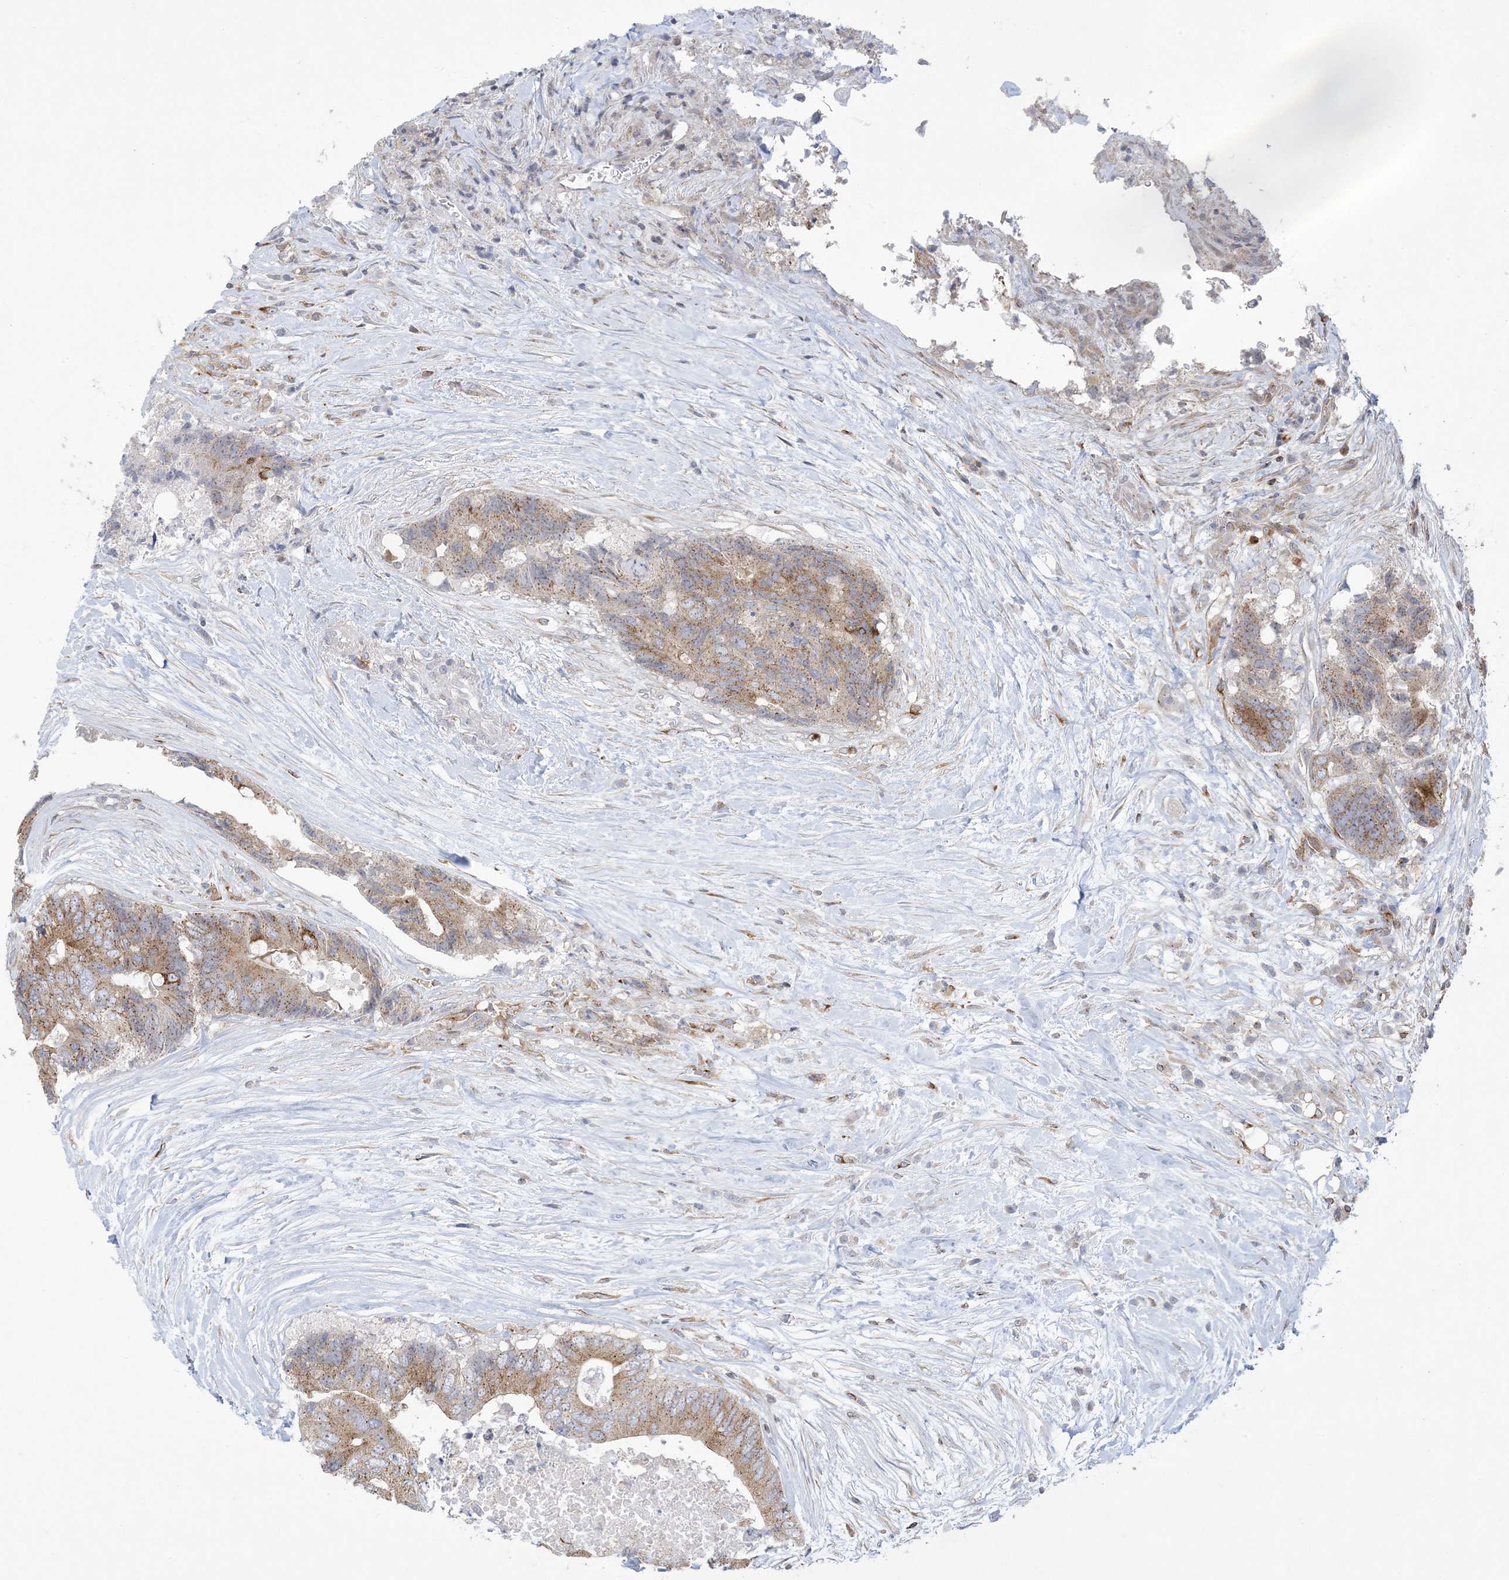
{"staining": {"intensity": "moderate", "quantity": "25%-75%", "location": "cytoplasmic/membranous"}, "tissue": "colorectal cancer", "cell_type": "Tumor cells", "image_type": "cancer", "snomed": [{"axis": "morphology", "description": "Adenocarcinoma, NOS"}, {"axis": "topography", "description": "Colon"}], "caption": "Brown immunohistochemical staining in human colorectal adenocarcinoma reveals moderate cytoplasmic/membranous staining in approximately 25%-75% of tumor cells.", "gene": "SLAMF9", "patient": {"sex": "male", "age": 71}}